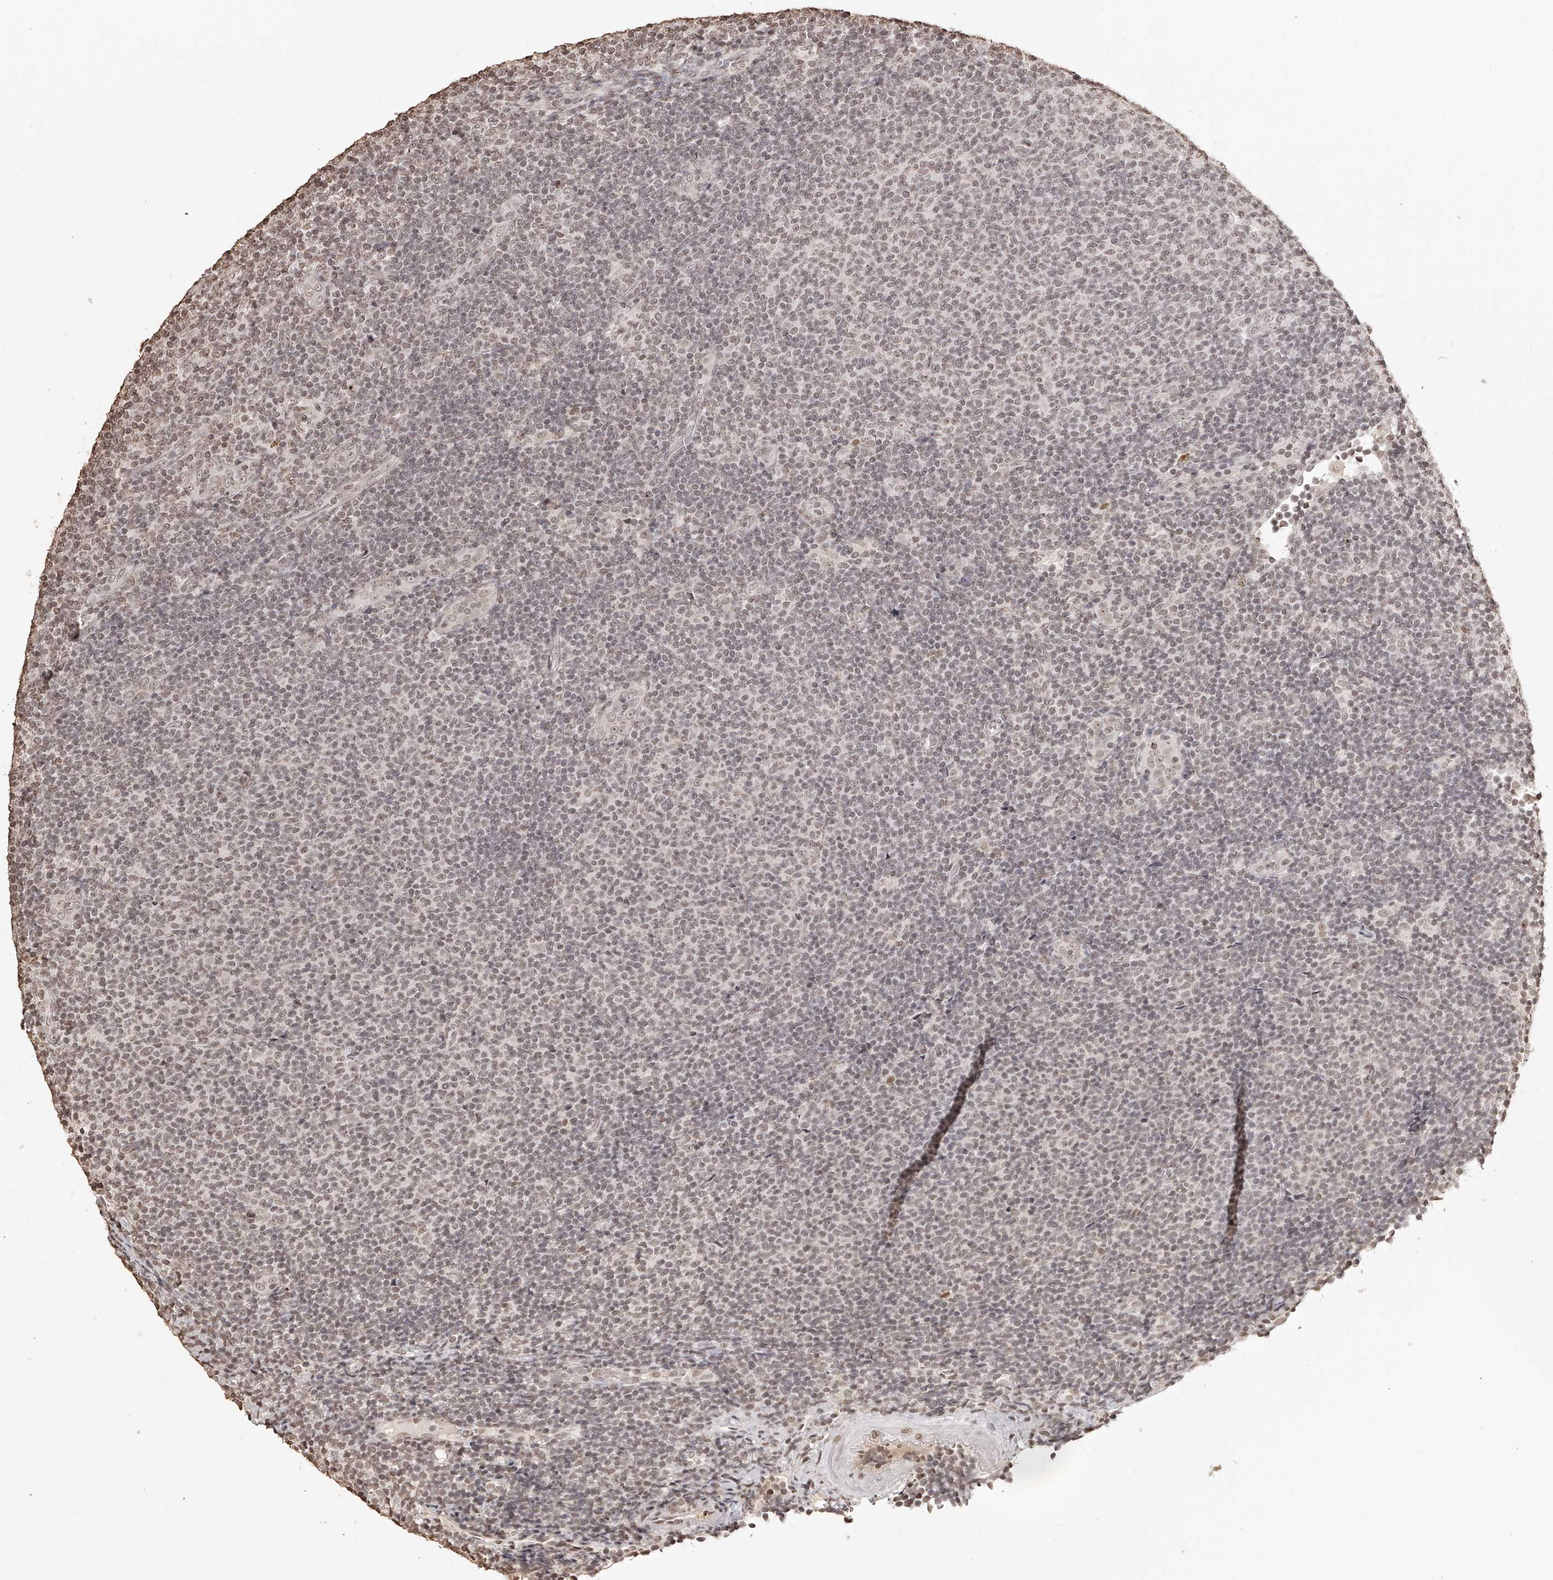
{"staining": {"intensity": "weak", "quantity": ">75%", "location": "nuclear"}, "tissue": "lymphoma", "cell_type": "Tumor cells", "image_type": "cancer", "snomed": [{"axis": "morphology", "description": "Malignant lymphoma, non-Hodgkin's type, Low grade"}, {"axis": "topography", "description": "Lymph node"}], "caption": "Weak nuclear staining is appreciated in about >75% of tumor cells in lymphoma.", "gene": "ZNF503", "patient": {"sex": "male", "age": 66}}